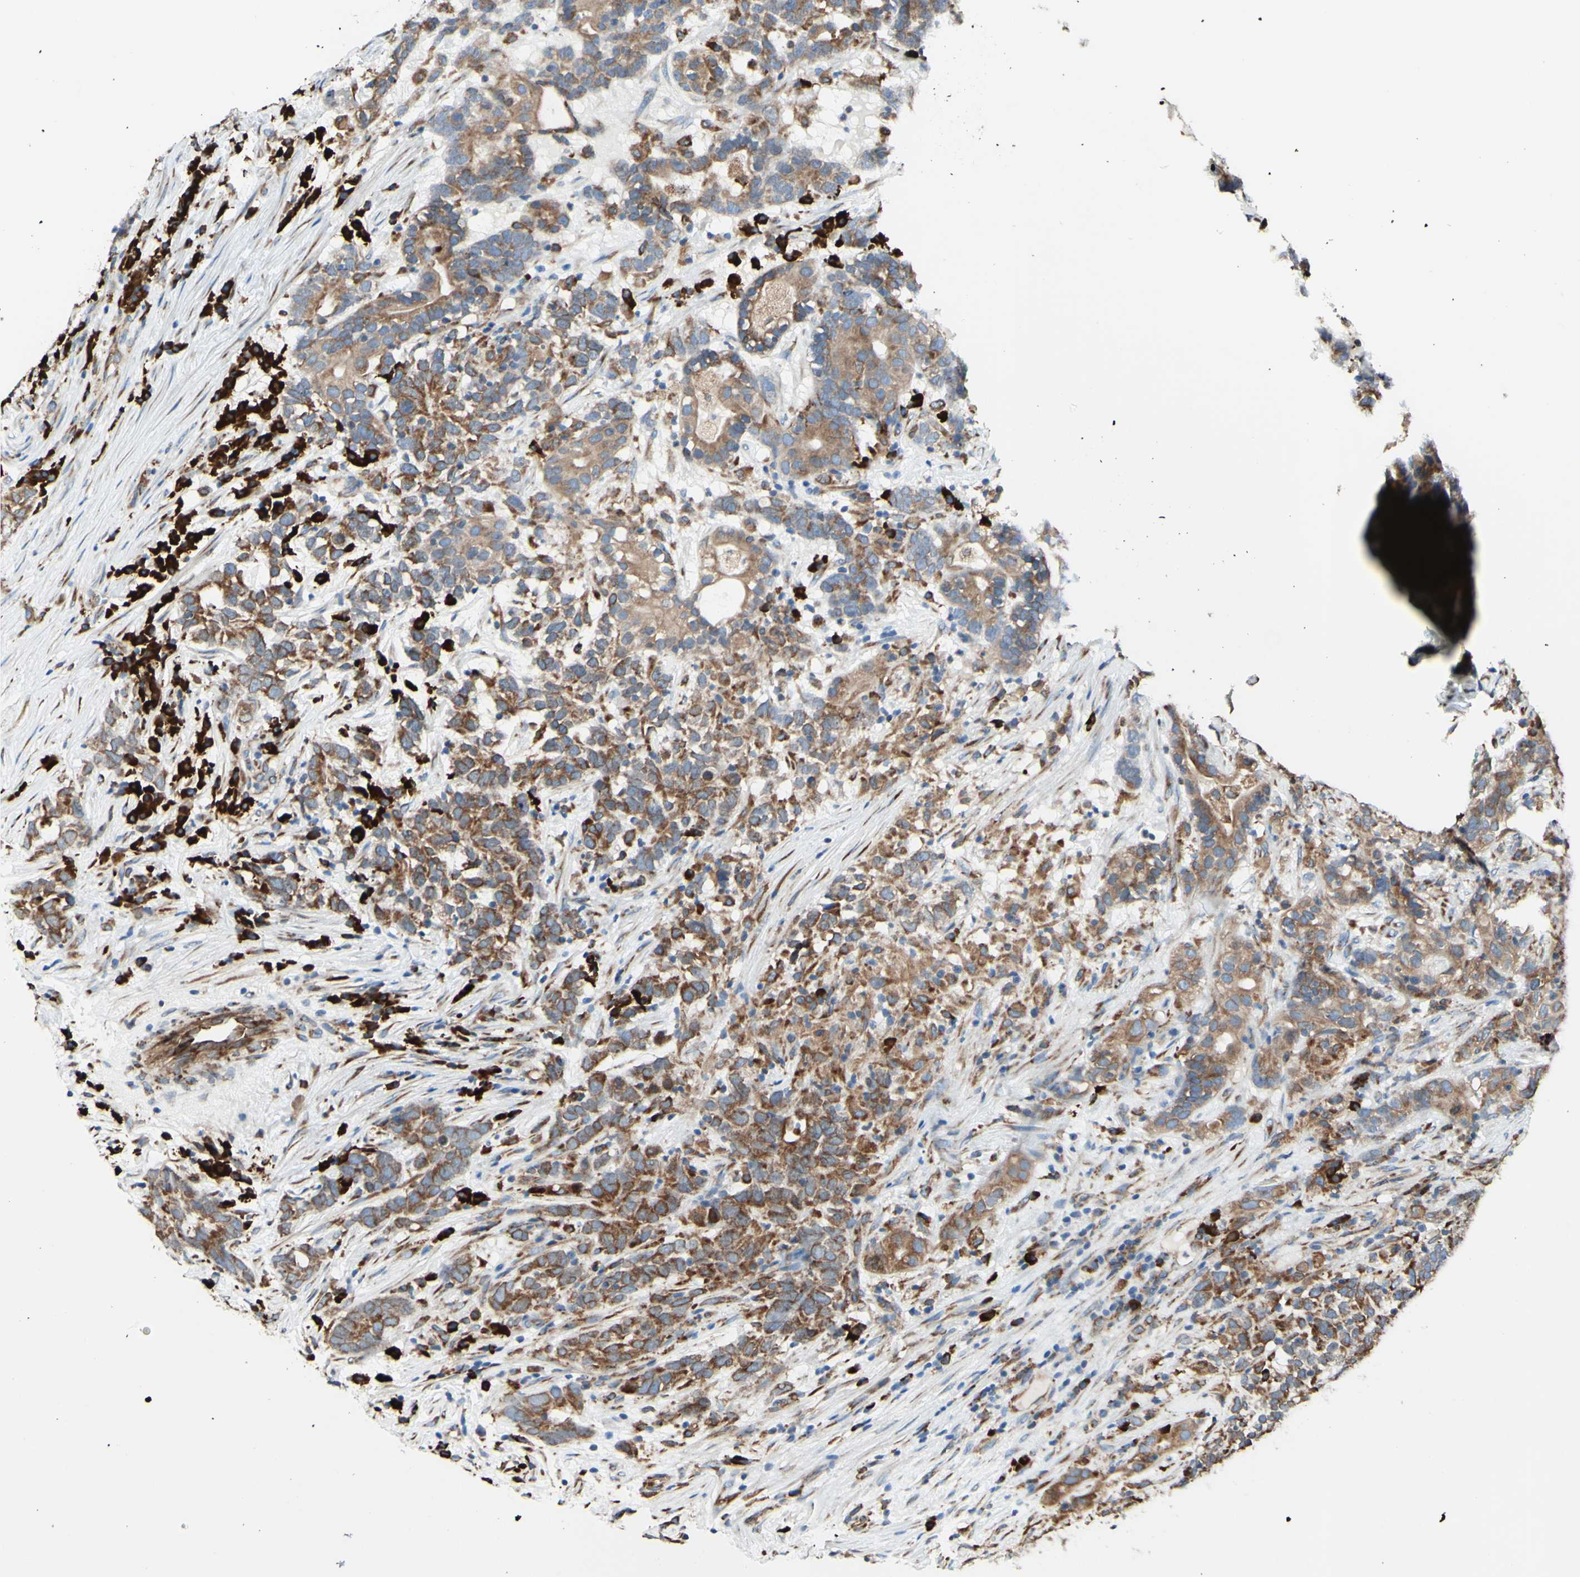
{"staining": {"intensity": "moderate", "quantity": ">75%", "location": "cytoplasmic/membranous"}, "tissue": "testis cancer", "cell_type": "Tumor cells", "image_type": "cancer", "snomed": [{"axis": "morphology", "description": "Carcinoma, Embryonal, NOS"}, {"axis": "topography", "description": "Testis"}], "caption": "There is medium levels of moderate cytoplasmic/membranous expression in tumor cells of testis cancer, as demonstrated by immunohistochemical staining (brown color).", "gene": "DNAJB11", "patient": {"sex": "male", "age": 26}}